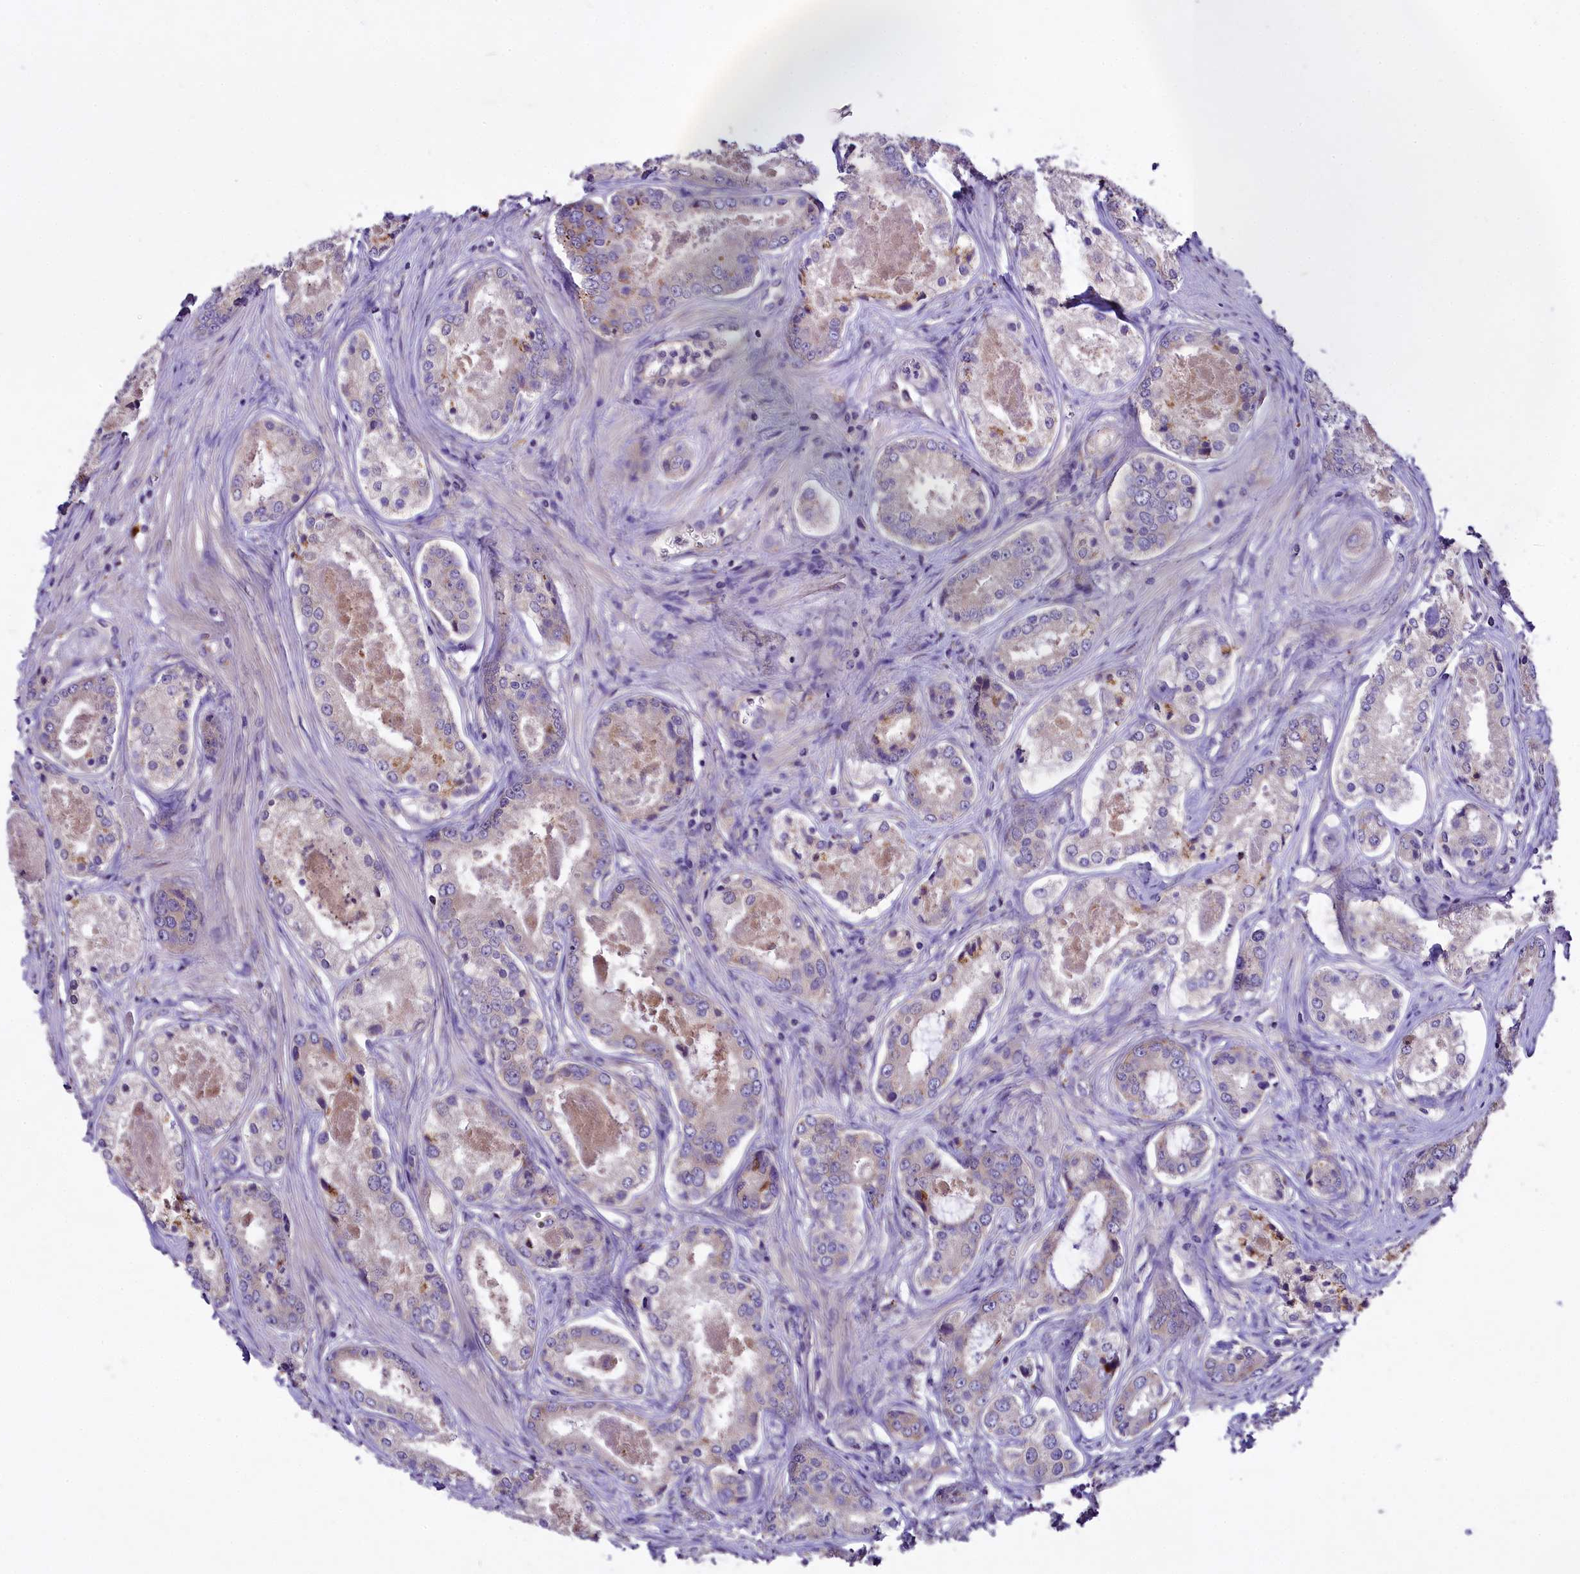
{"staining": {"intensity": "negative", "quantity": "none", "location": "none"}, "tissue": "prostate cancer", "cell_type": "Tumor cells", "image_type": "cancer", "snomed": [{"axis": "morphology", "description": "Adenocarcinoma, Low grade"}, {"axis": "topography", "description": "Prostate"}], "caption": "Tumor cells show no significant protein positivity in adenocarcinoma (low-grade) (prostate). Nuclei are stained in blue.", "gene": "PEMT", "patient": {"sex": "male", "age": 68}}